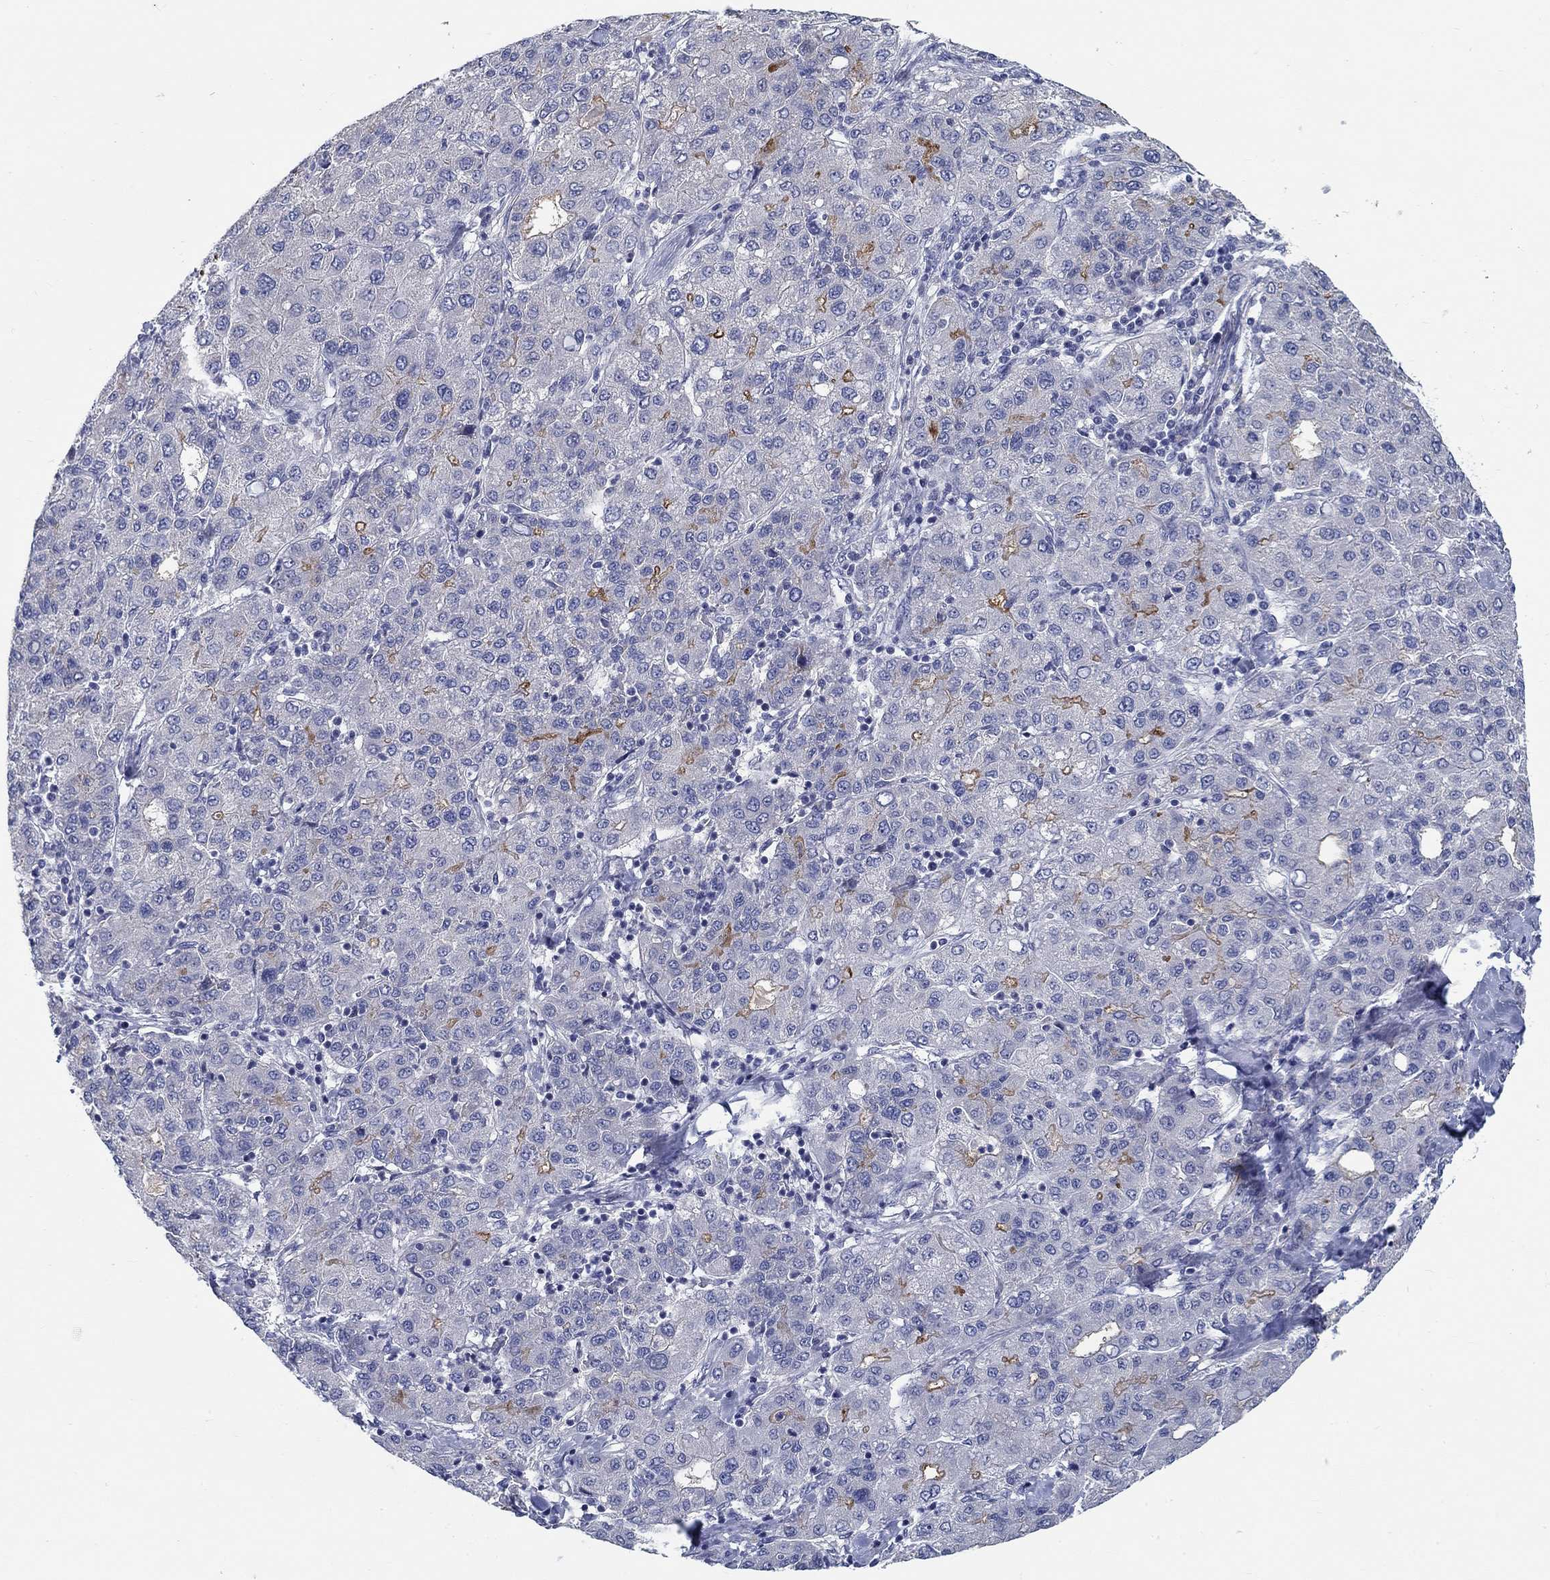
{"staining": {"intensity": "moderate", "quantity": "<25%", "location": "cytoplasmic/membranous"}, "tissue": "liver cancer", "cell_type": "Tumor cells", "image_type": "cancer", "snomed": [{"axis": "morphology", "description": "Carcinoma, Hepatocellular, NOS"}, {"axis": "topography", "description": "Liver"}], "caption": "DAB (3,3'-diaminobenzidine) immunohistochemical staining of hepatocellular carcinoma (liver) shows moderate cytoplasmic/membranous protein staining in approximately <25% of tumor cells. The staining was performed using DAB (3,3'-diaminobenzidine) to visualize the protein expression in brown, while the nuclei were stained in blue with hematoxylin (Magnification: 20x).", "gene": "SMIM18", "patient": {"sex": "male", "age": 65}}